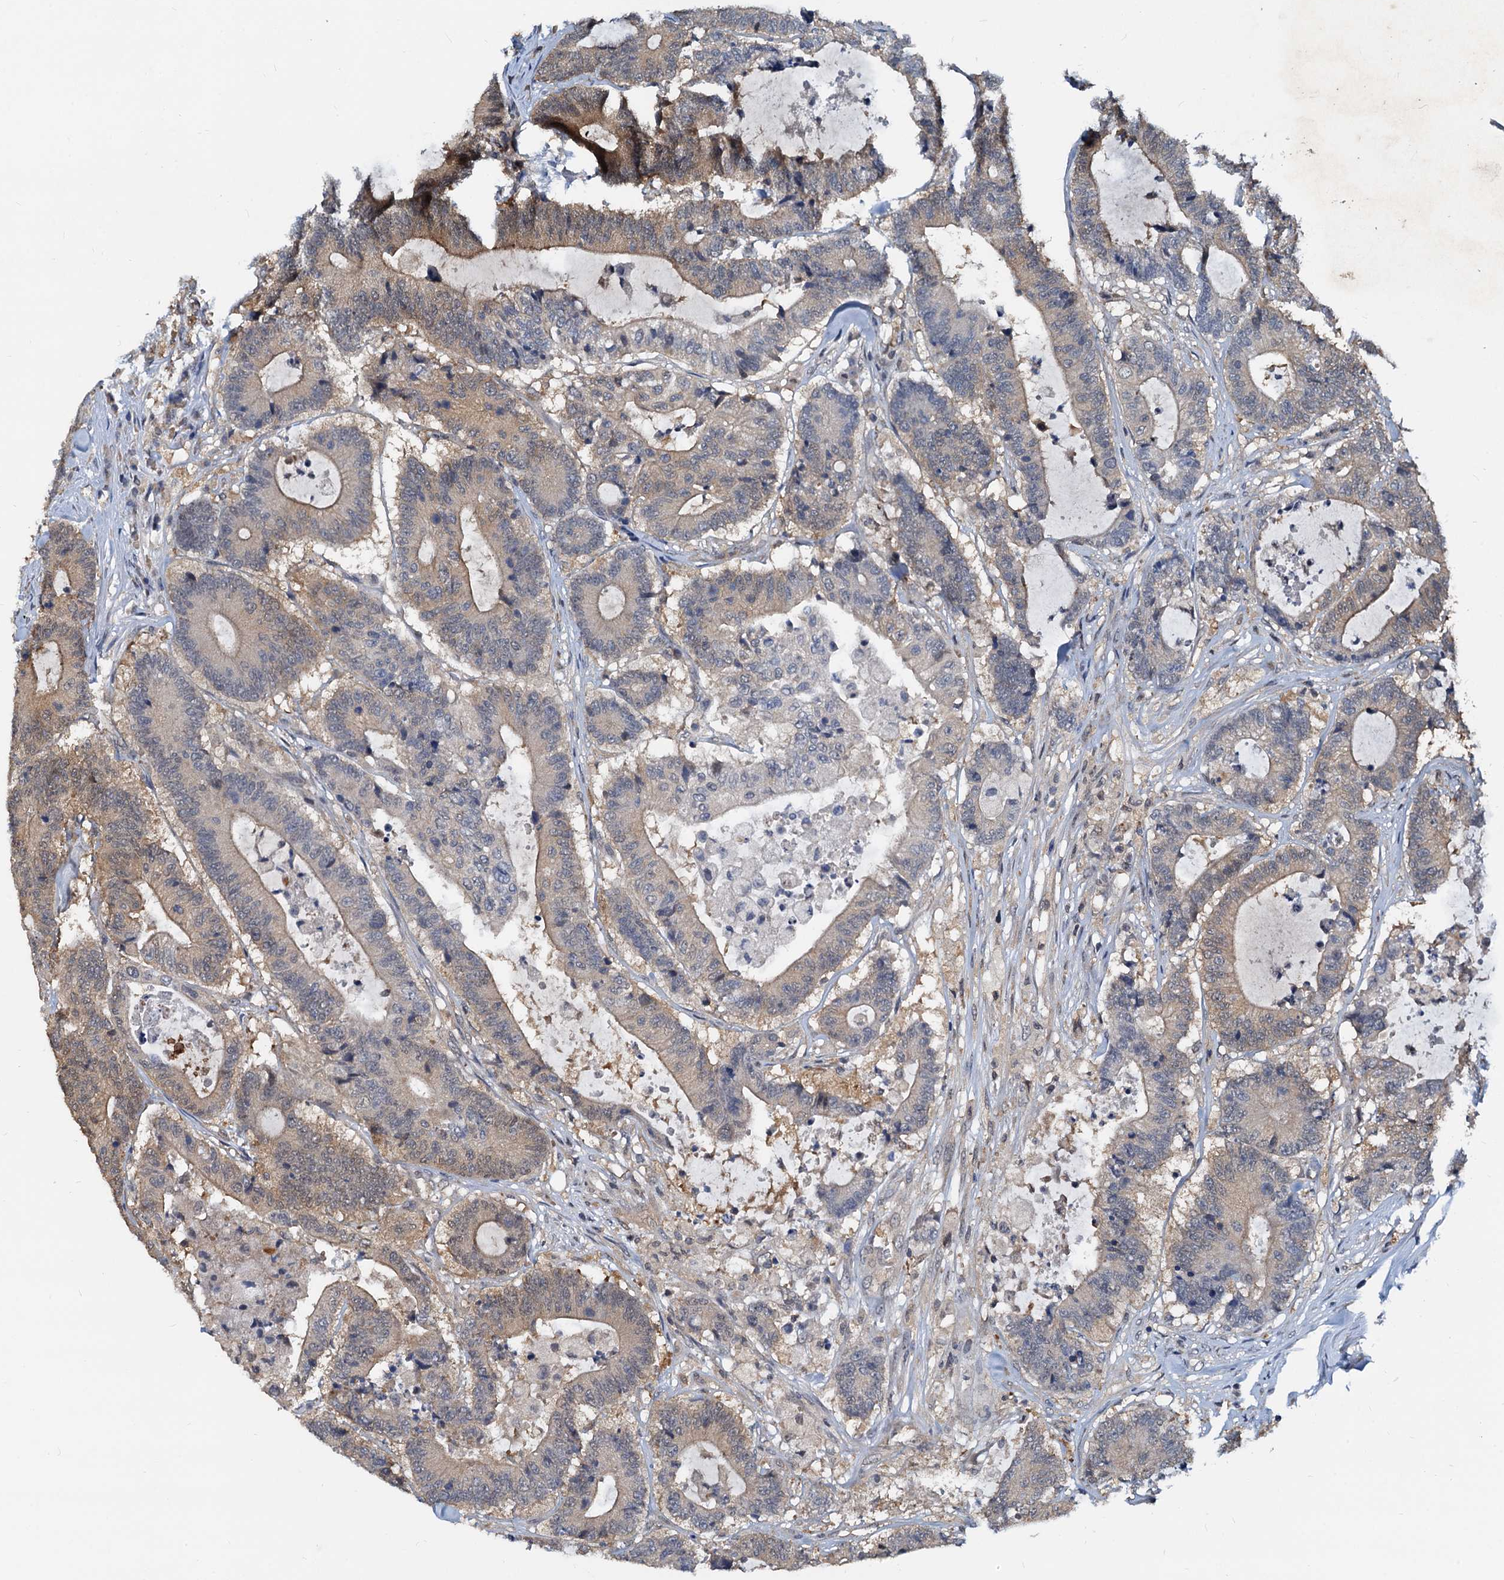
{"staining": {"intensity": "moderate", "quantity": "25%-75%", "location": "cytoplasmic/membranous"}, "tissue": "colorectal cancer", "cell_type": "Tumor cells", "image_type": "cancer", "snomed": [{"axis": "morphology", "description": "Adenocarcinoma, NOS"}, {"axis": "topography", "description": "Colon"}], "caption": "Tumor cells exhibit medium levels of moderate cytoplasmic/membranous expression in approximately 25%-75% of cells in human colorectal cancer. Nuclei are stained in blue.", "gene": "PTGES3", "patient": {"sex": "female", "age": 84}}